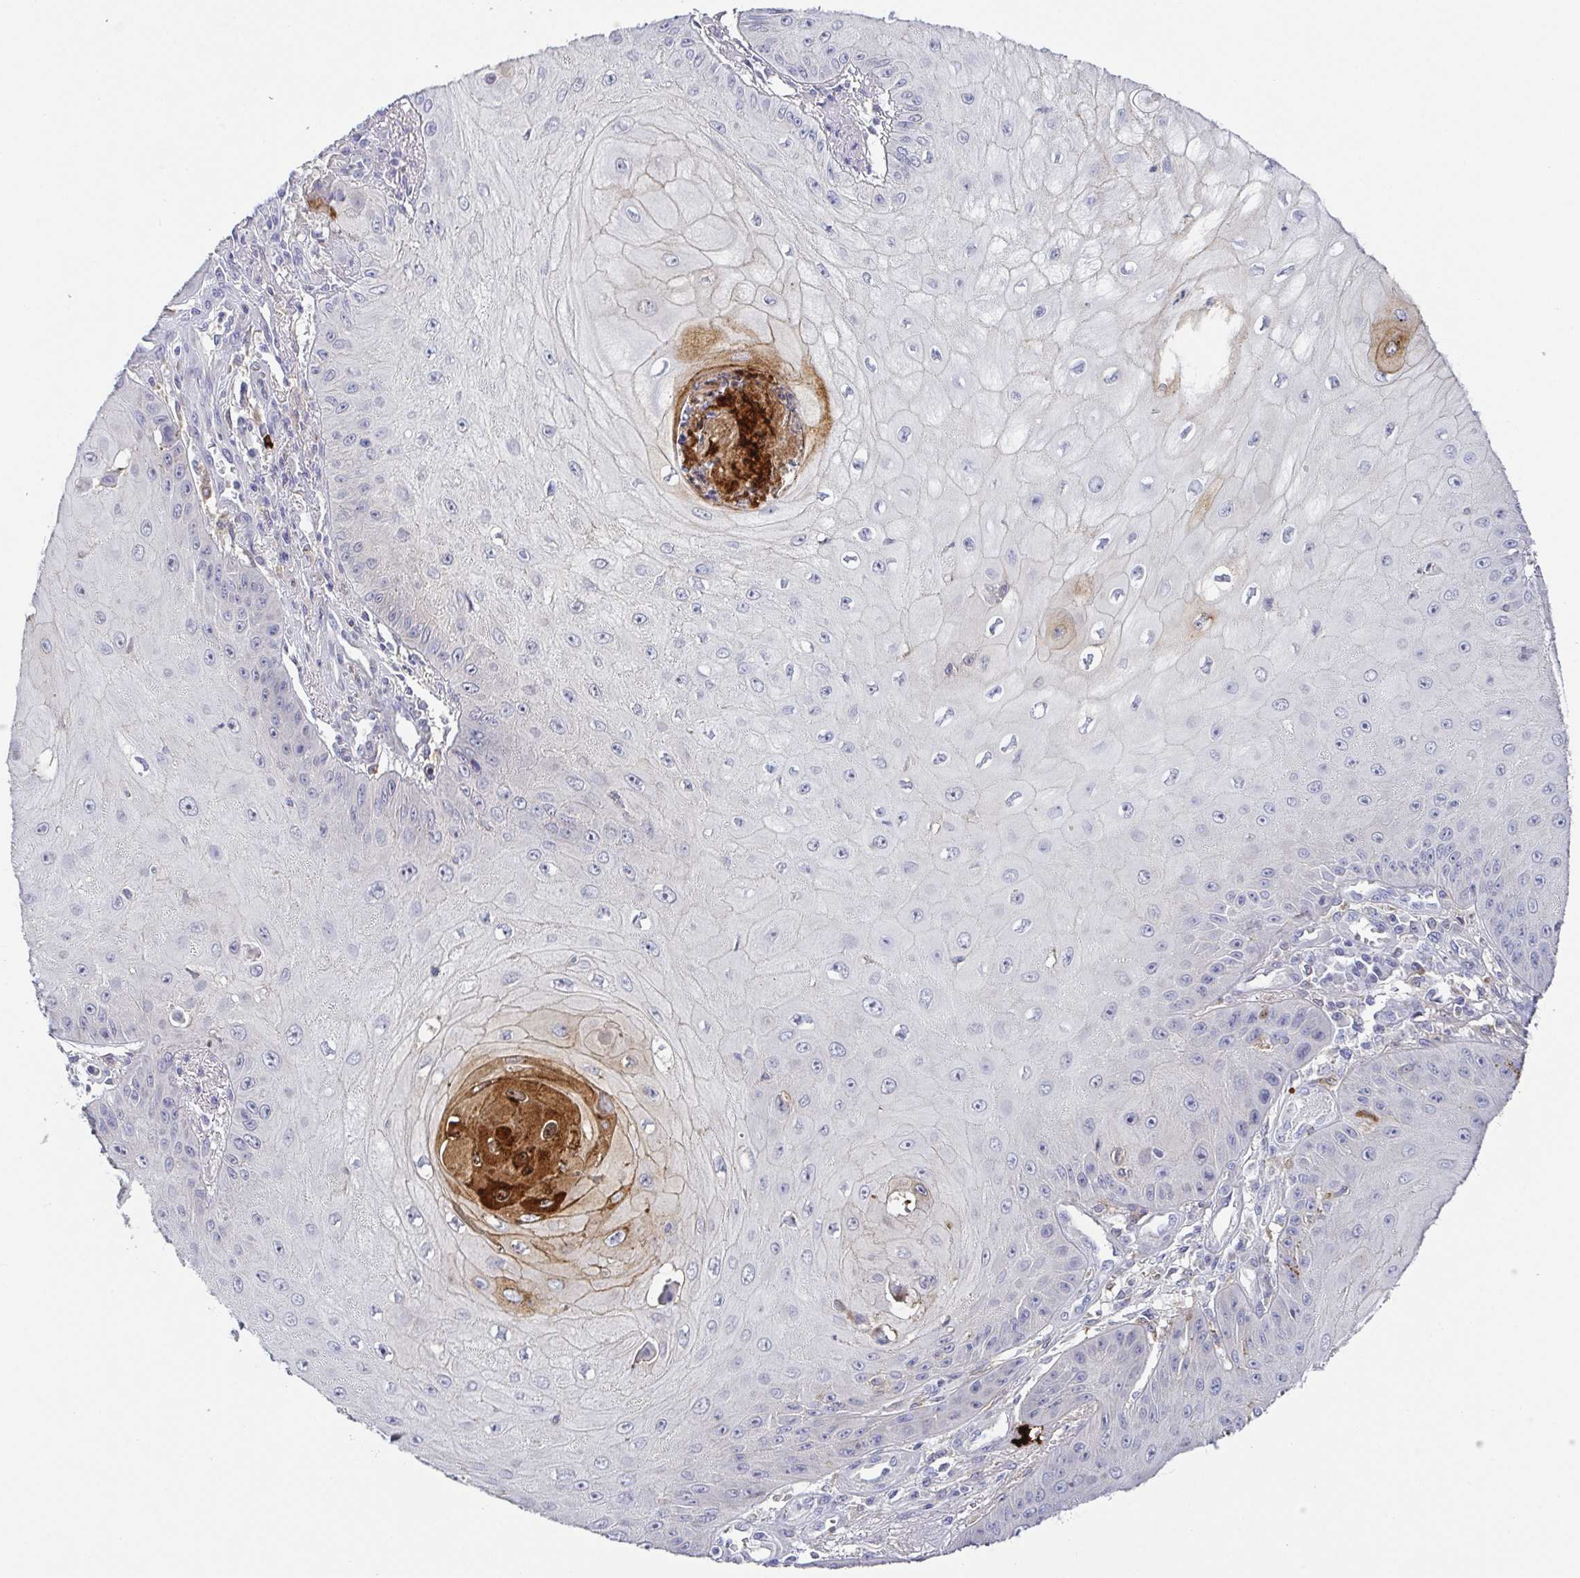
{"staining": {"intensity": "strong", "quantity": "<25%", "location": "cytoplasmic/membranous,nuclear"}, "tissue": "skin cancer", "cell_type": "Tumor cells", "image_type": "cancer", "snomed": [{"axis": "morphology", "description": "Squamous cell carcinoma, NOS"}, {"axis": "topography", "description": "Skin"}], "caption": "Protein expression analysis of skin cancer demonstrates strong cytoplasmic/membranous and nuclear positivity in approximately <25% of tumor cells.", "gene": "RNASE7", "patient": {"sex": "male", "age": 70}}